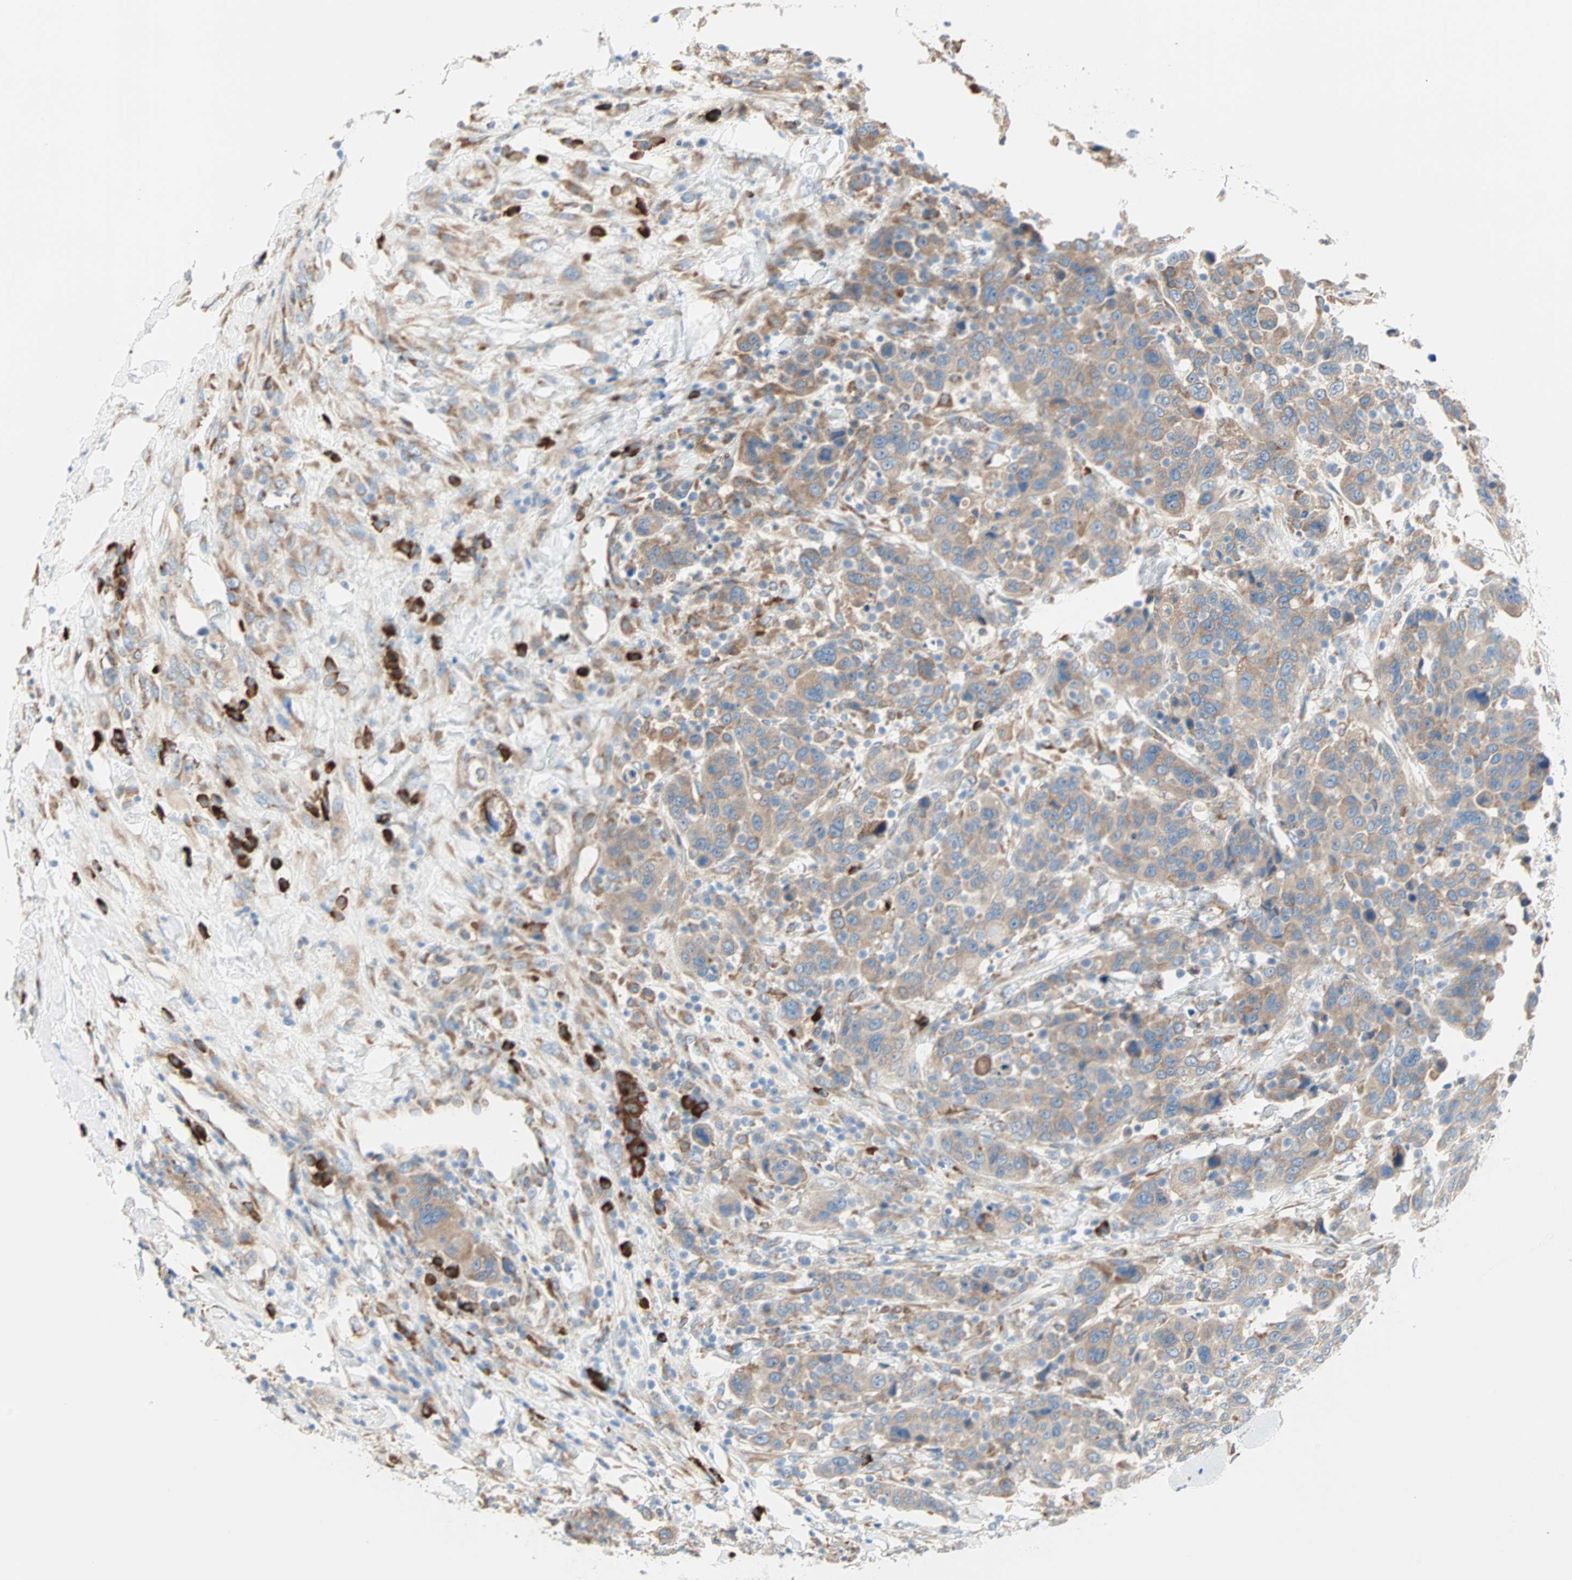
{"staining": {"intensity": "moderate", "quantity": ">75%", "location": "cytoplasmic/membranous"}, "tissue": "breast cancer", "cell_type": "Tumor cells", "image_type": "cancer", "snomed": [{"axis": "morphology", "description": "Duct carcinoma"}, {"axis": "topography", "description": "Breast"}], "caption": "A micrograph of human breast cancer (infiltrating ductal carcinoma) stained for a protein shows moderate cytoplasmic/membranous brown staining in tumor cells. (DAB (3,3'-diaminobenzidine) IHC, brown staining for protein, blue staining for nuclei).", "gene": "PLCXD1", "patient": {"sex": "female", "age": 37}}